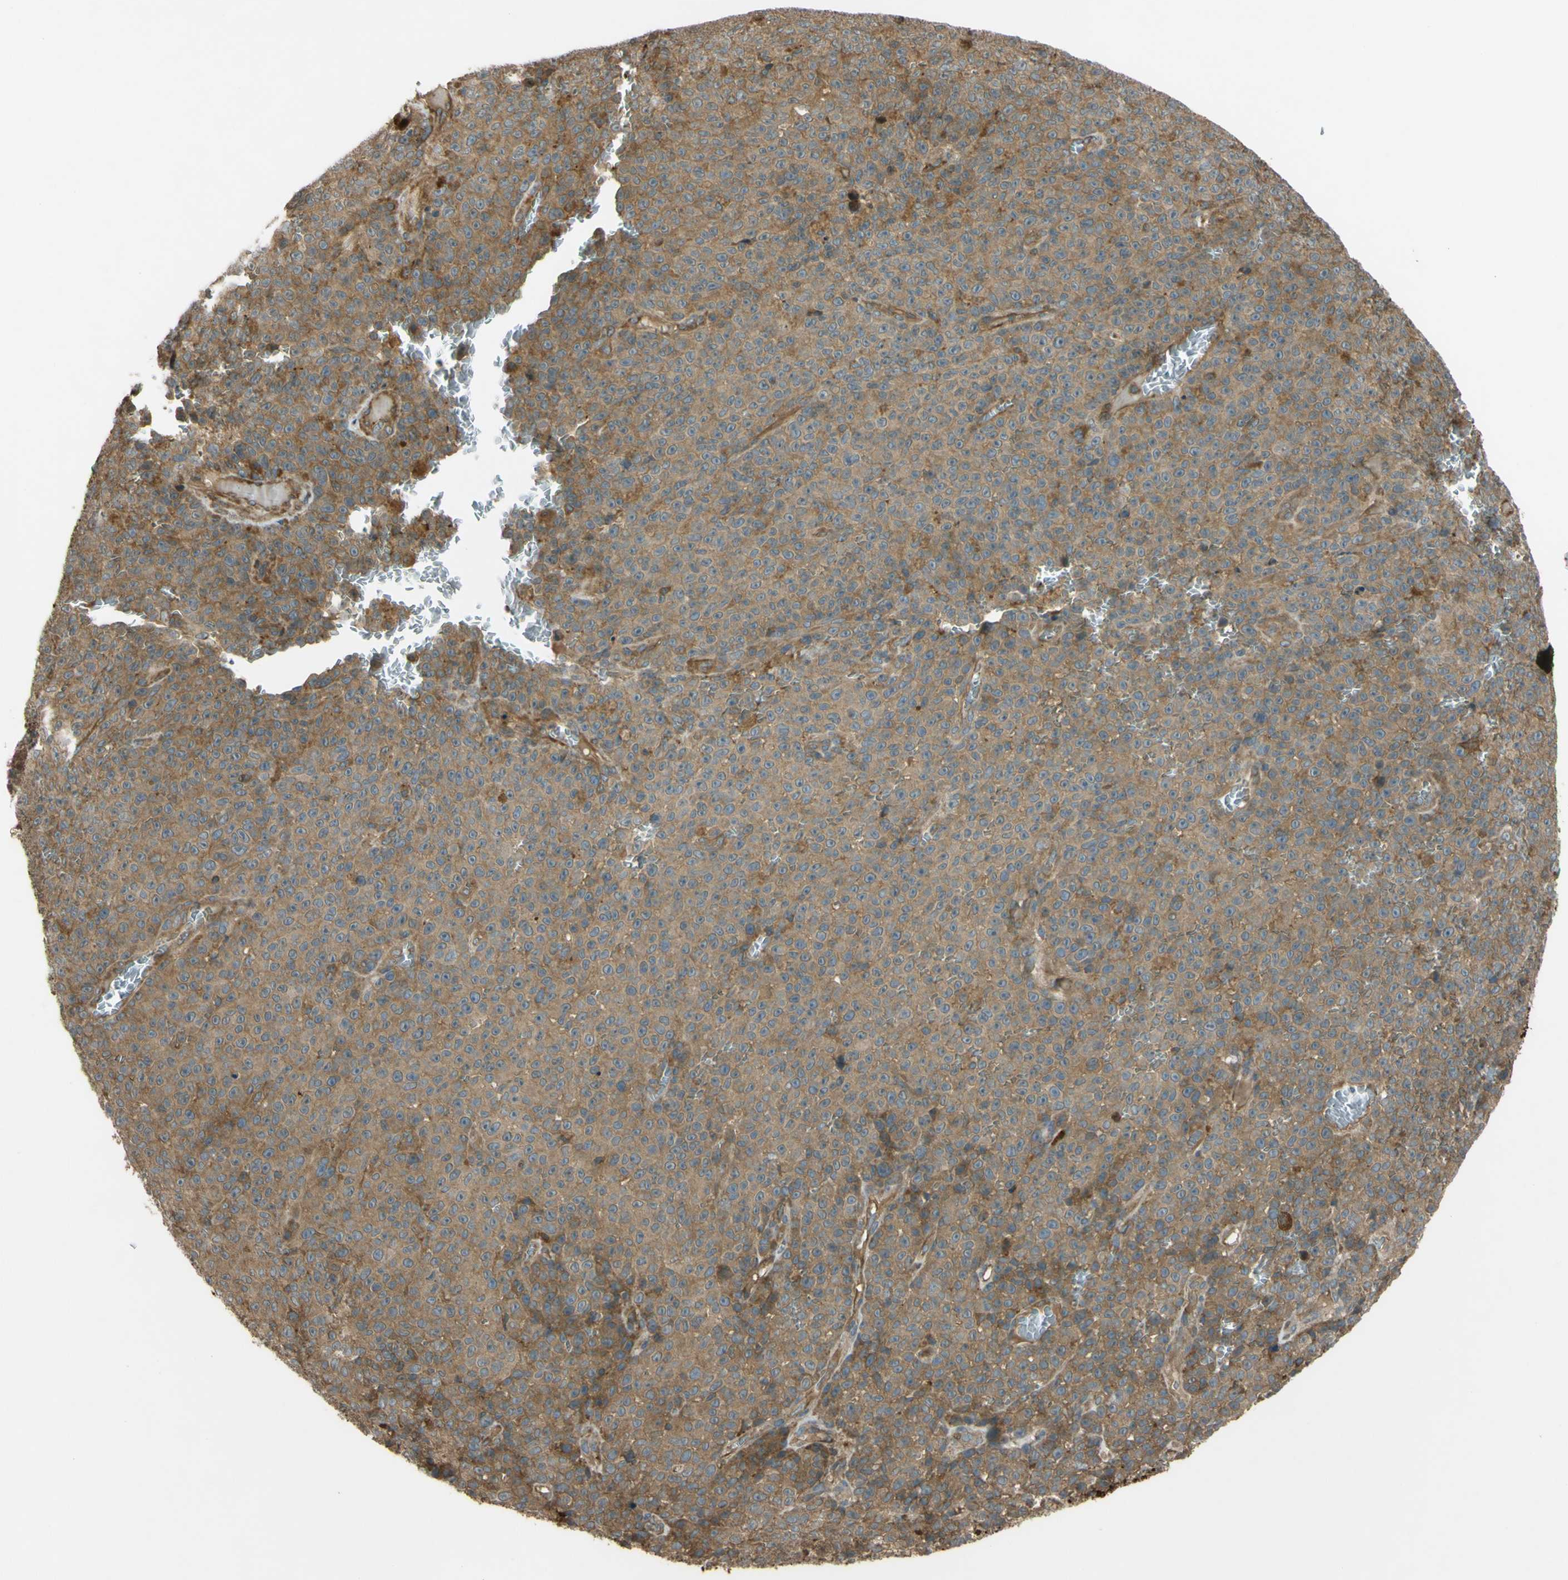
{"staining": {"intensity": "moderate", "quantity": ">75%", "location": "cytoplasmic/membranous"}, "tissue": "melanoma", "cell_type": "Tumor cells", "image_type": "cancer", "snomed": [{"axis": "morphology", "description": "Malignant melanoma, NOS"}, {"axis": "topography", "description": "Skin"}], "caption": "This photomicrograph demonstrates melanoma stained with immunohistochemistry (IHC) to label a protein in brown. The cytoplasmic/membranous of tumor cells show moderate positivity for the protein. Nuclei are counter-stained blue.", "gene": "FLII", "patient": {"sex": "female", "age": 82}}